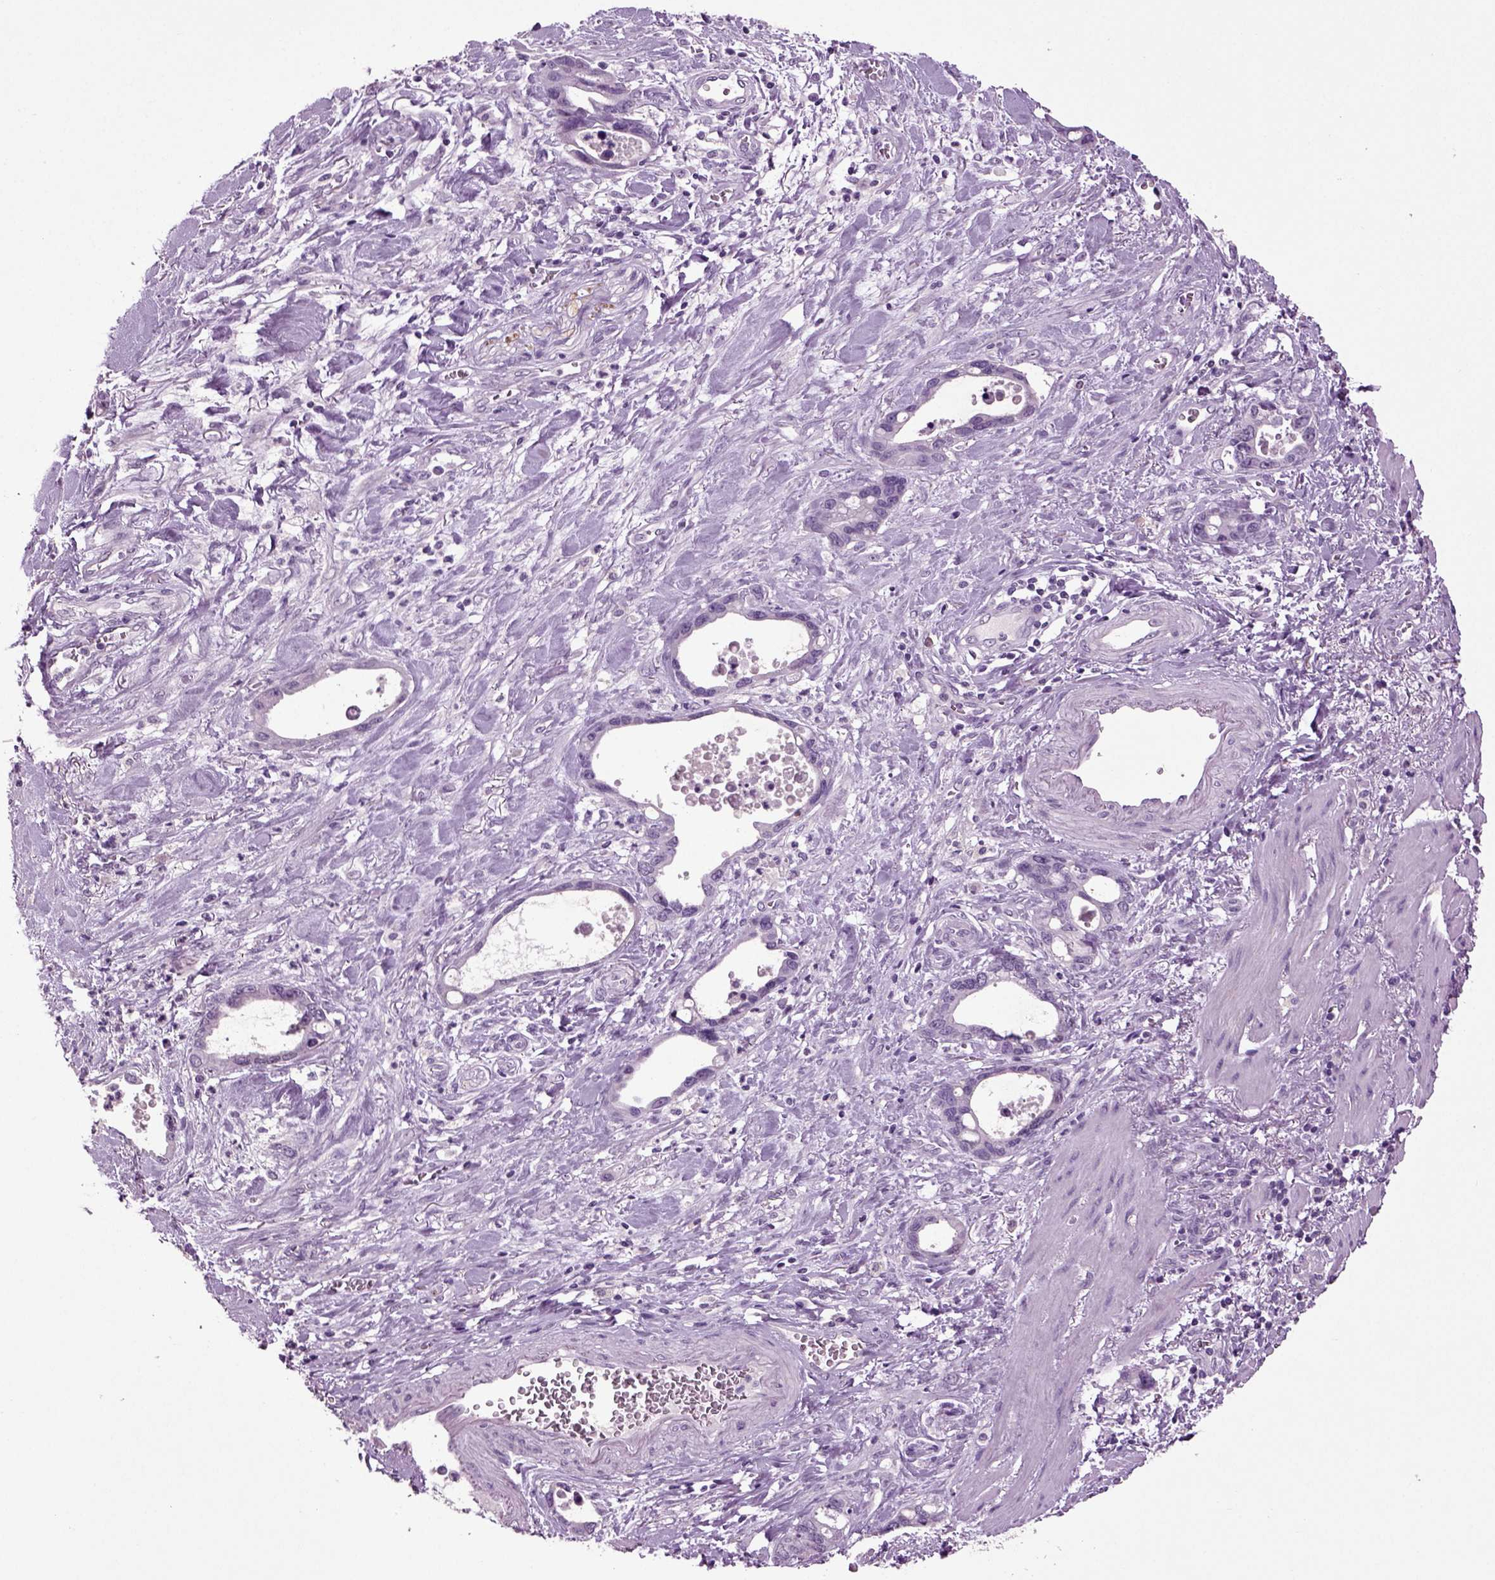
{"staining": {"intensity": "negative", "quantity": "none", "location": "none"}, "tissue": "stomach cancer", "cell_type": "Tumor cells", "image_type": "cancer", "snomed": [{"axis": "morphology", "description": "Normal tissue, NOS"}, {"axis": "morphology", "description": "Adenocarcinoma, NOS"}, {"axis": "topography", "description": "Esophagus"}, {"axis": "topography", "description": "Stomach, upper"}], "caption": "An IHC histopathology image of adenocarcinoma (stomach) is shown. There is no staining in tumor cells of adenocarcinoma (stomach).", "gene": "SLC17A6", "patient": {"sex": "male", "age": 74}}